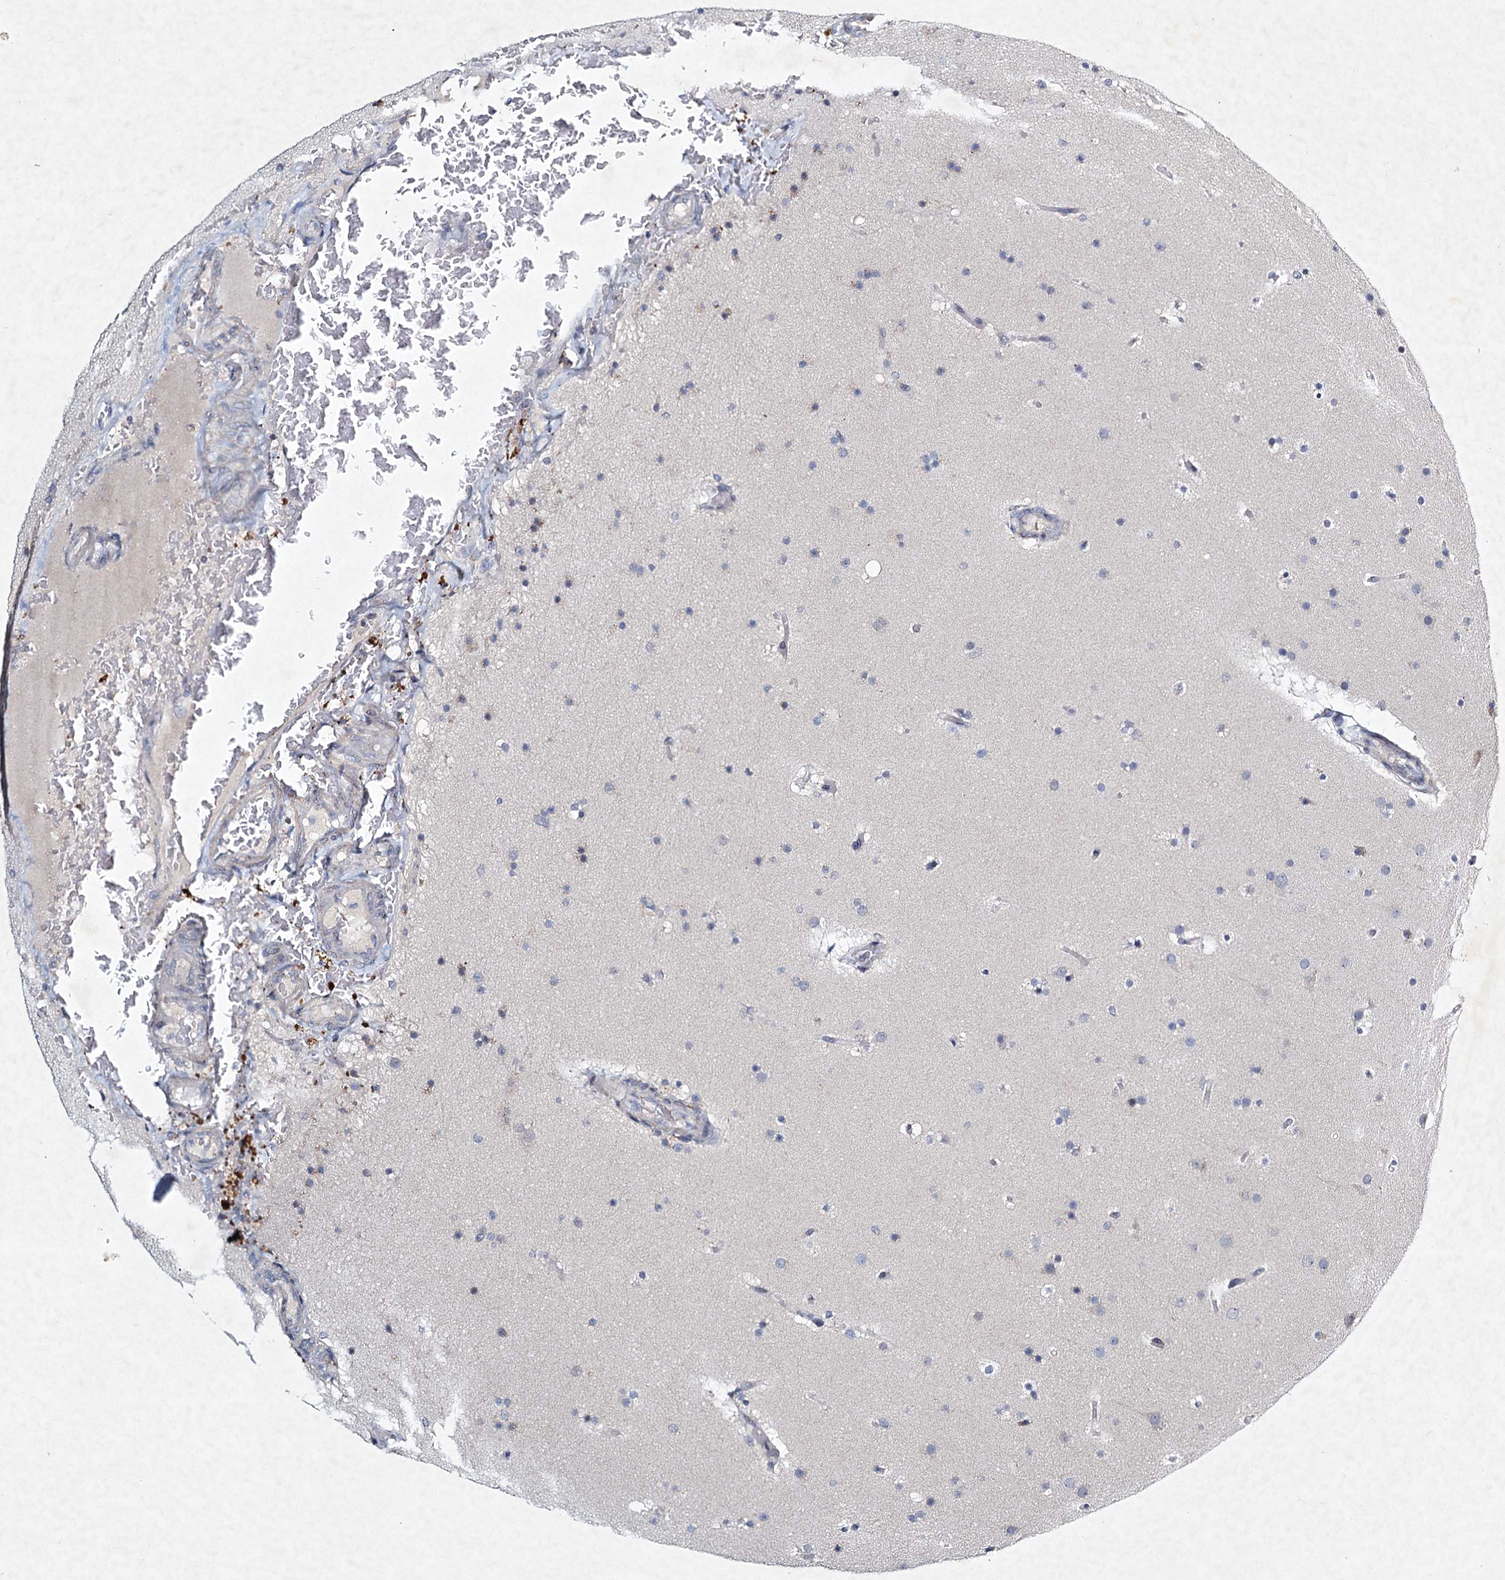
{"staining": {"intensity": "negative", "quantity": "none", "location": "none"}, "tissue": "glioma", "cell_type": "Tumor cells", "image_type": "cancer", "snomed": [{"axis": "morphology", "description": "Glioma, malignant, High grade"}, {"axis": "topography", "description": "Cerebral cortex"}], "caption": "IHC photomicrograph of neoplastic tissue: human glioma stained with DAB (3,3'-diaminobenzidine) reveals no significant protein positivity in tumor cells.", "gene": "STAP1", "patient": {"sex": "female", "age": 36}}